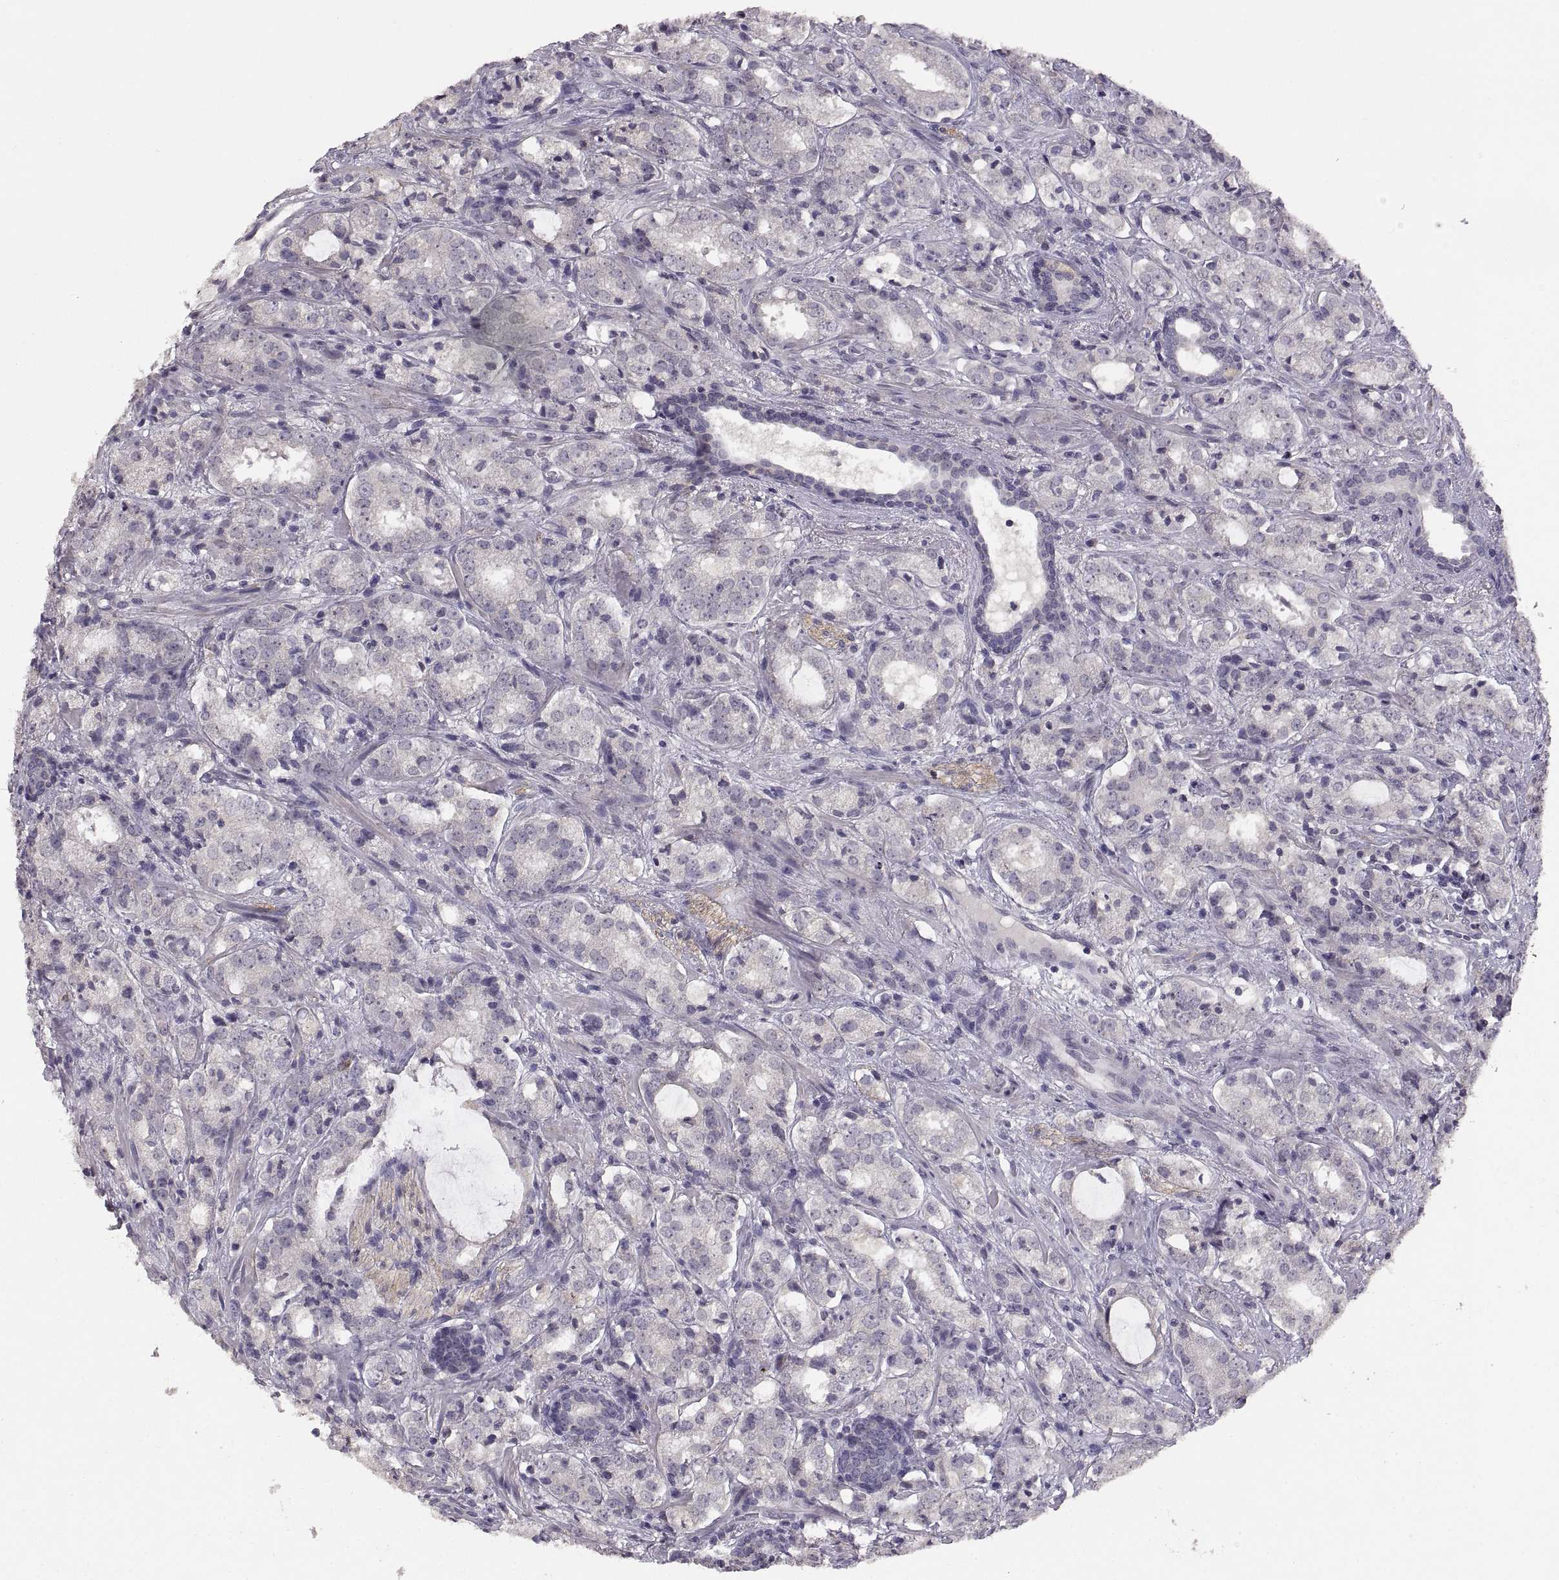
{"staining": {"intensity": "negative", "quantity": "none", "location": "none"}, "tissue": "prostate cancer", "cell_type": "Tumor cells", "image_type": "cancer", "snomed": [{"axis": "morphology", "description": "Adenocarcinoma, NOS"}, {"axis": "topography", "description": "Prostate"}], "caption": "A high-resolution histopathology image shows immunohistochemistry (IHC) staining of prostate cancer (adenocarcinoma), which demonstrates no significant staining in tumor cells.", "gene": "CDH2", "patient": {"sex": "male", "age": 66}}